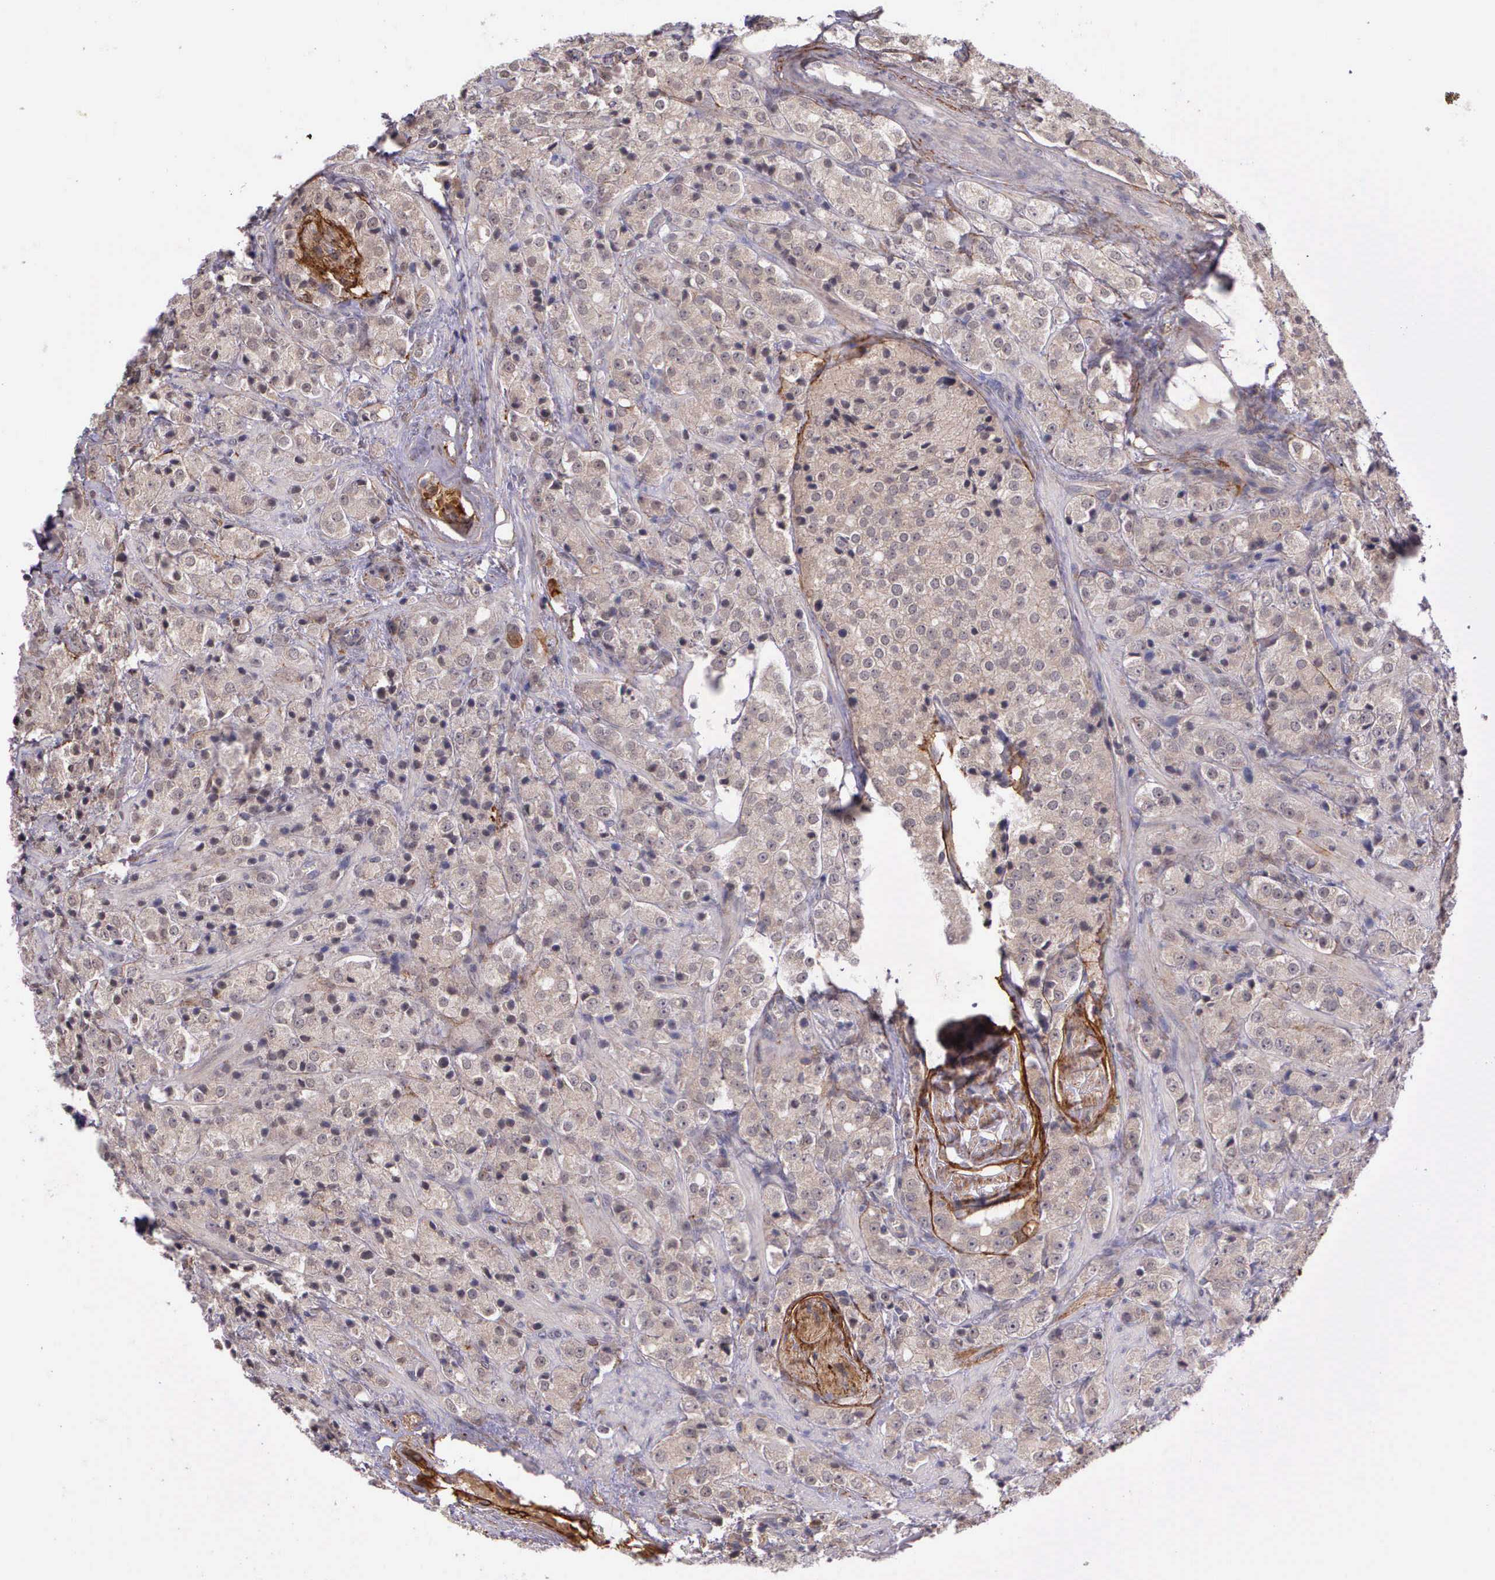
{"staining": {"intensity": "weak", "quantity": "25%-75%", "location": "cytoplasmic/membranous"}, "tissue": "prostate cancer", "cell_type": "Tumor cells", "image_type": "cancer", "snomed": [{"axis": "morphology", "description": "Adenocarcinoma, Medium grade"}, {"axis": "topography", "description": "Prostate"}], "caption": "Human prostate medium-grade adenocarcinoma stained with a protein marker exhibits weak staining in tumor cells.", "gene": "PRICKLE3", "patient": {"sex": "male", "age": 70}}